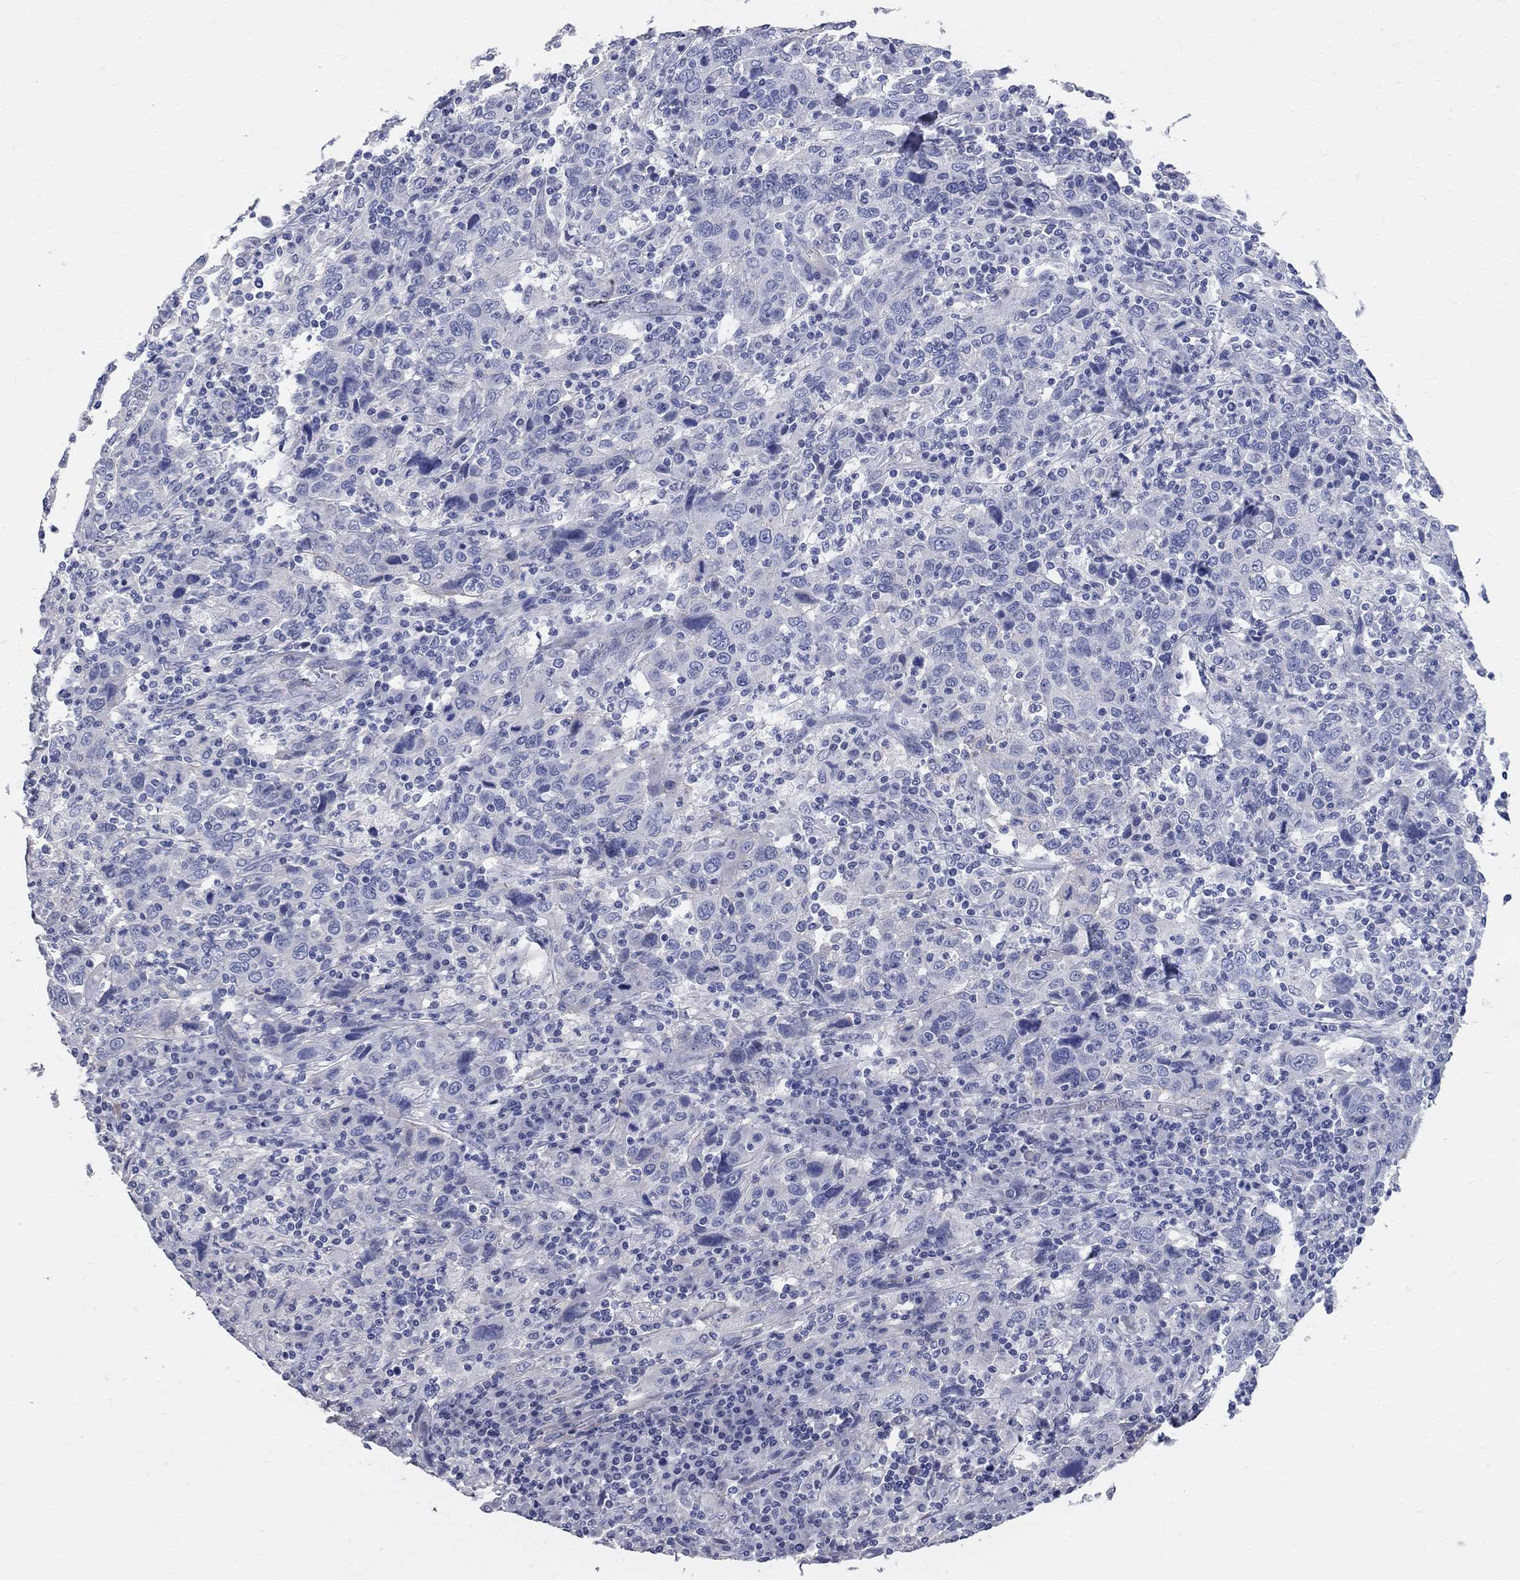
{"staining": {"intensity": "negative", "quantity": "none", "location": "none"}, "tissue": "cervical cancer", "cell_type": "Tumor cells", "image_type": "cancer", "snomed": [{"axis": "morphology", "description": "Squamous cell carcinoma, NOS"}, {"axis": "topography", "description": "Cervix"}], "caption": "IHC image of human cervical squamous cell carcinoma stained for a protein (brown), which displays no staining in tumor cells.", "gene": "AOX1", "patient": {"sex": "female", "age": 46}}